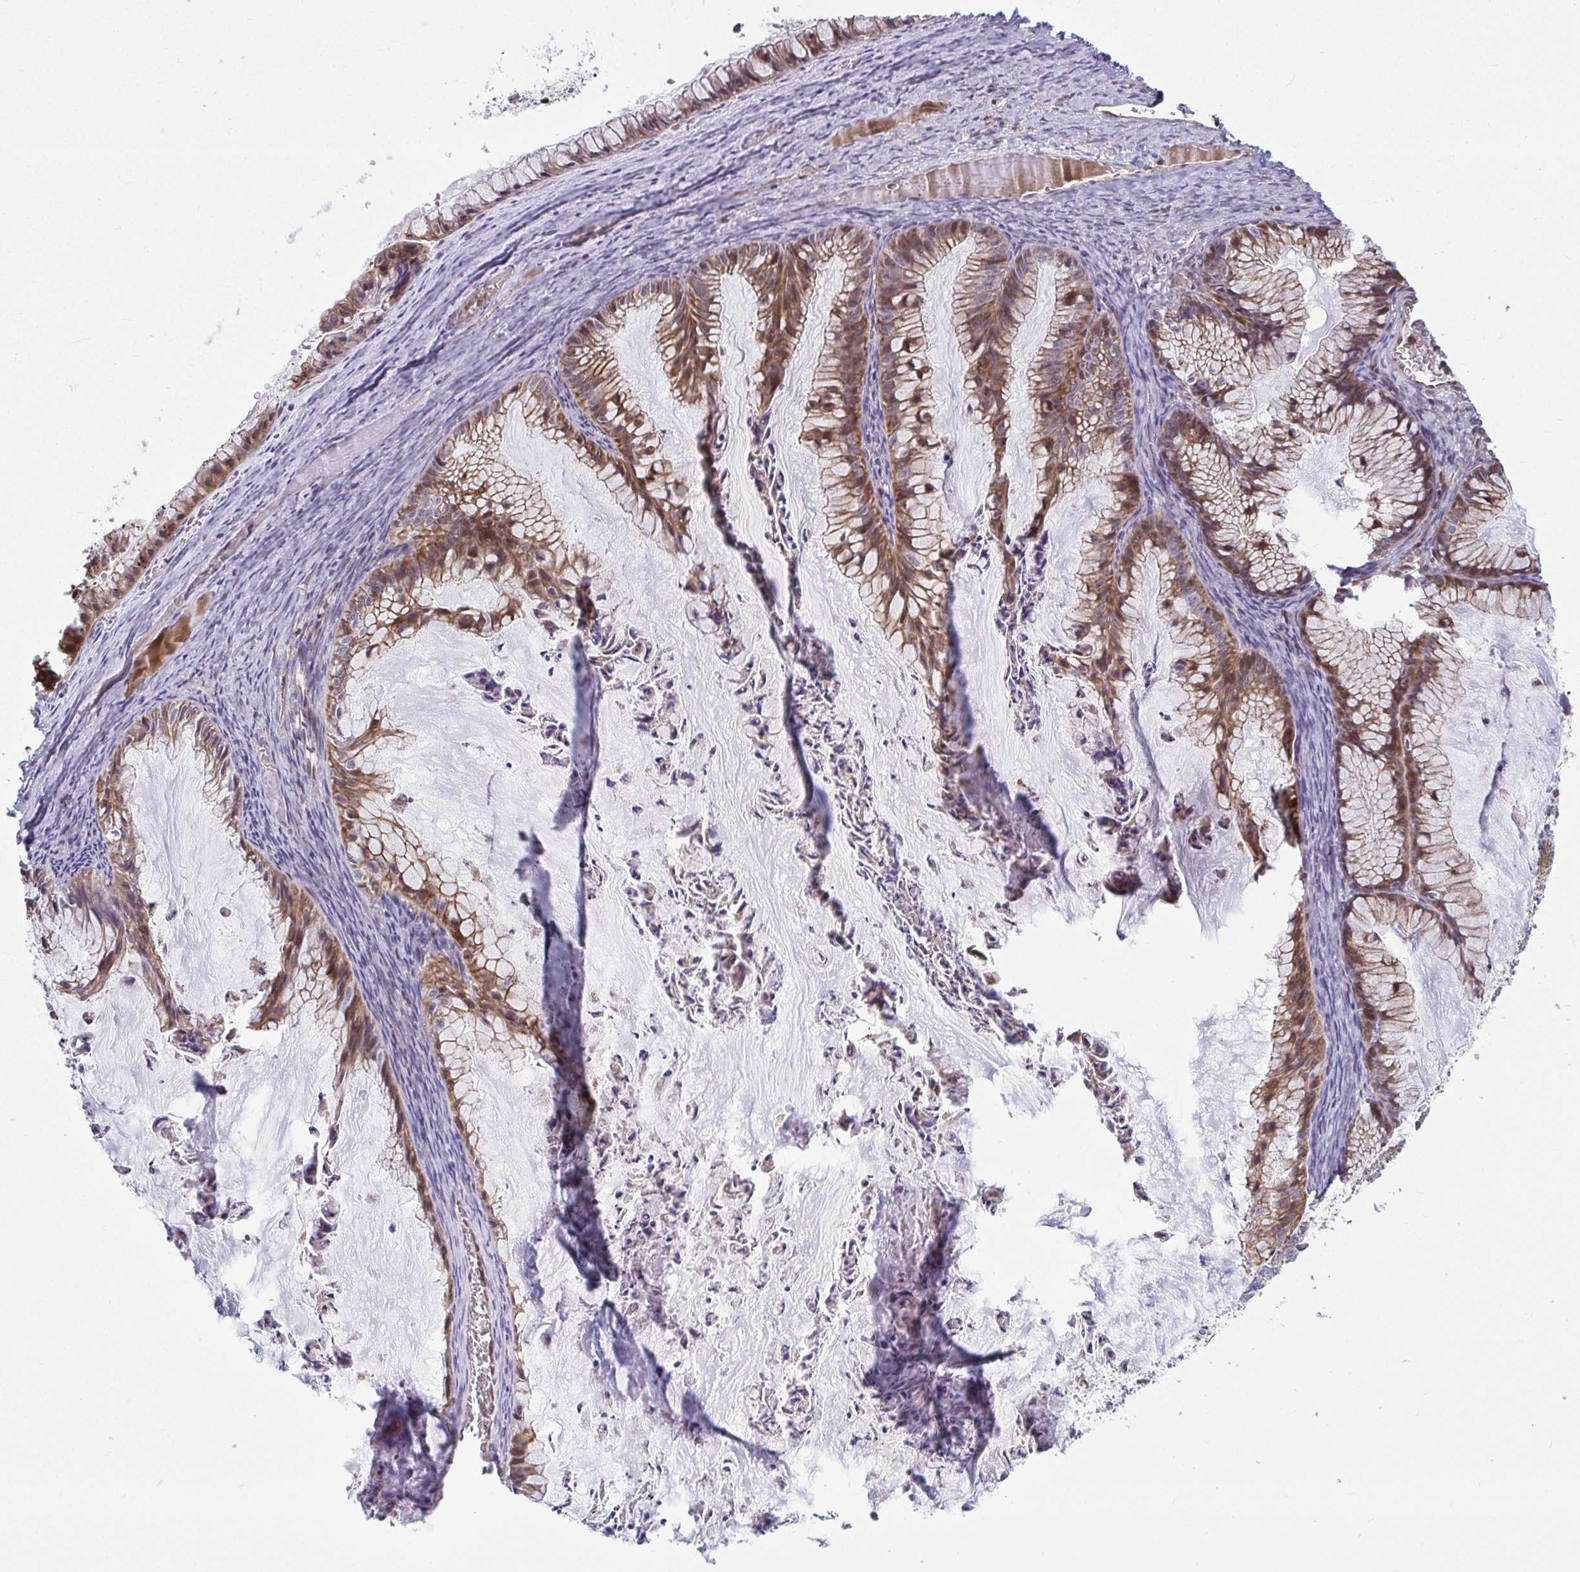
{"staining": {"intensity": "moderate", "quantity": ">75%", "location": "cytoplasmic/membranous,nuclear"}, "tissue": "ovarian cancer", "cell_type": "Tumor cells", "image_type": "cancer", "snomed": [{"axis": "morphology", "description": "Cystadenocarcinoma, mucinous, NOS"}, {"axis": "topography", "description": "Ovary"}], "caption": "Ovarian cancer stained for a protein (brown) exhibits moderate cytoplasmic/membranous and nuclear positive staining in approximately >75% of tumor cells.", "gene": "ZSCAN9", "patient": {"sex": "female", "age": 72}}